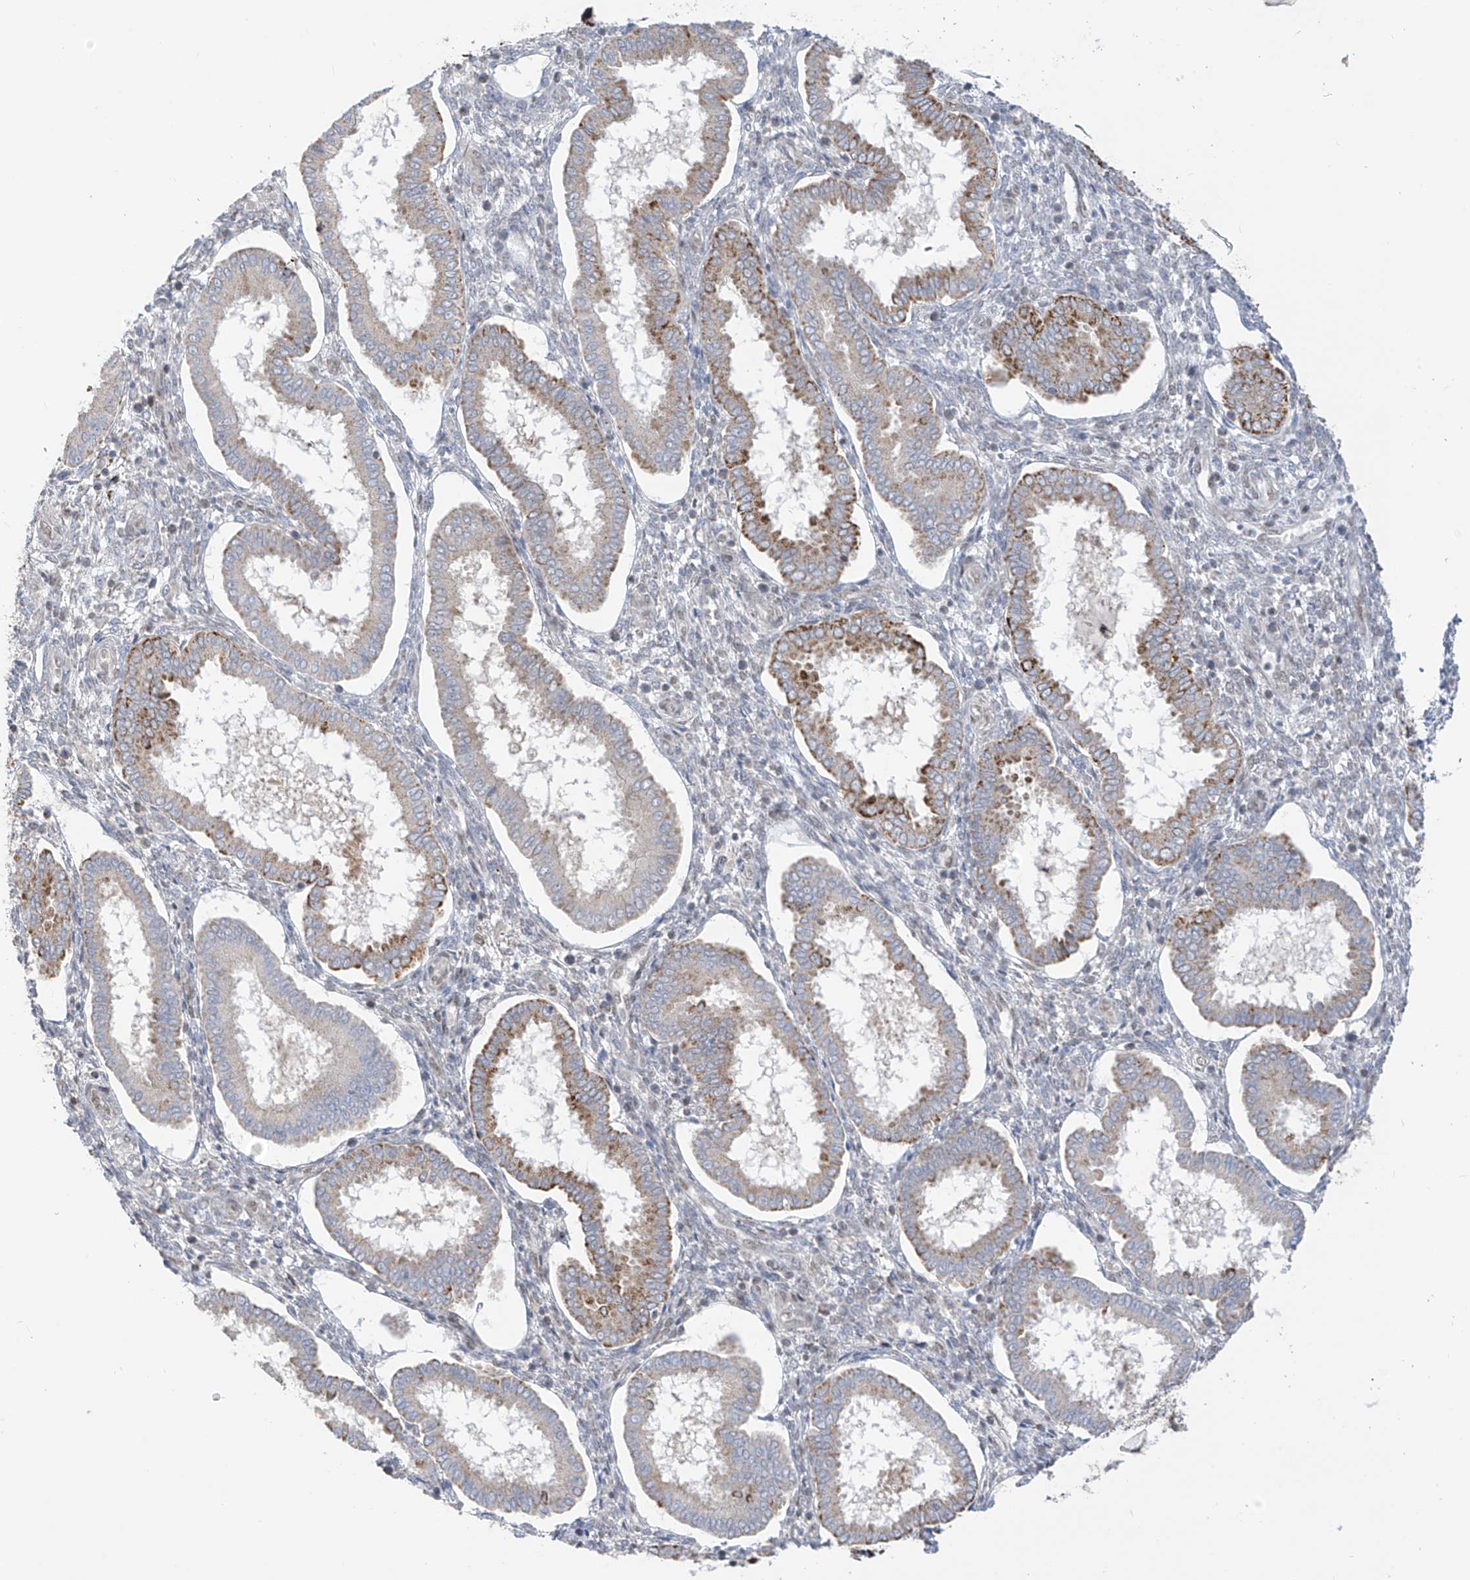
{"staining": {"intensity": "moderate", "quantity": "25%-75%", "location": "nuclear"}, "tissue": "endometrium", "cell_type": "Cells in endometrial stroma", "image_type": "normal", "snomed": [{"axis": "morphology", "description": "Normal tissue, NOS"}, {"axis": "topography", "description": "Endometrium"}], "caption": "This histopathology image shows IHC staining of unremarkable endometrium, with medium moderate nuclear expression in approximately 25%-75% of cells in endometrial stroma.", "gene": "PM20D2", "patient": {"sex": "female", "age": 24}}